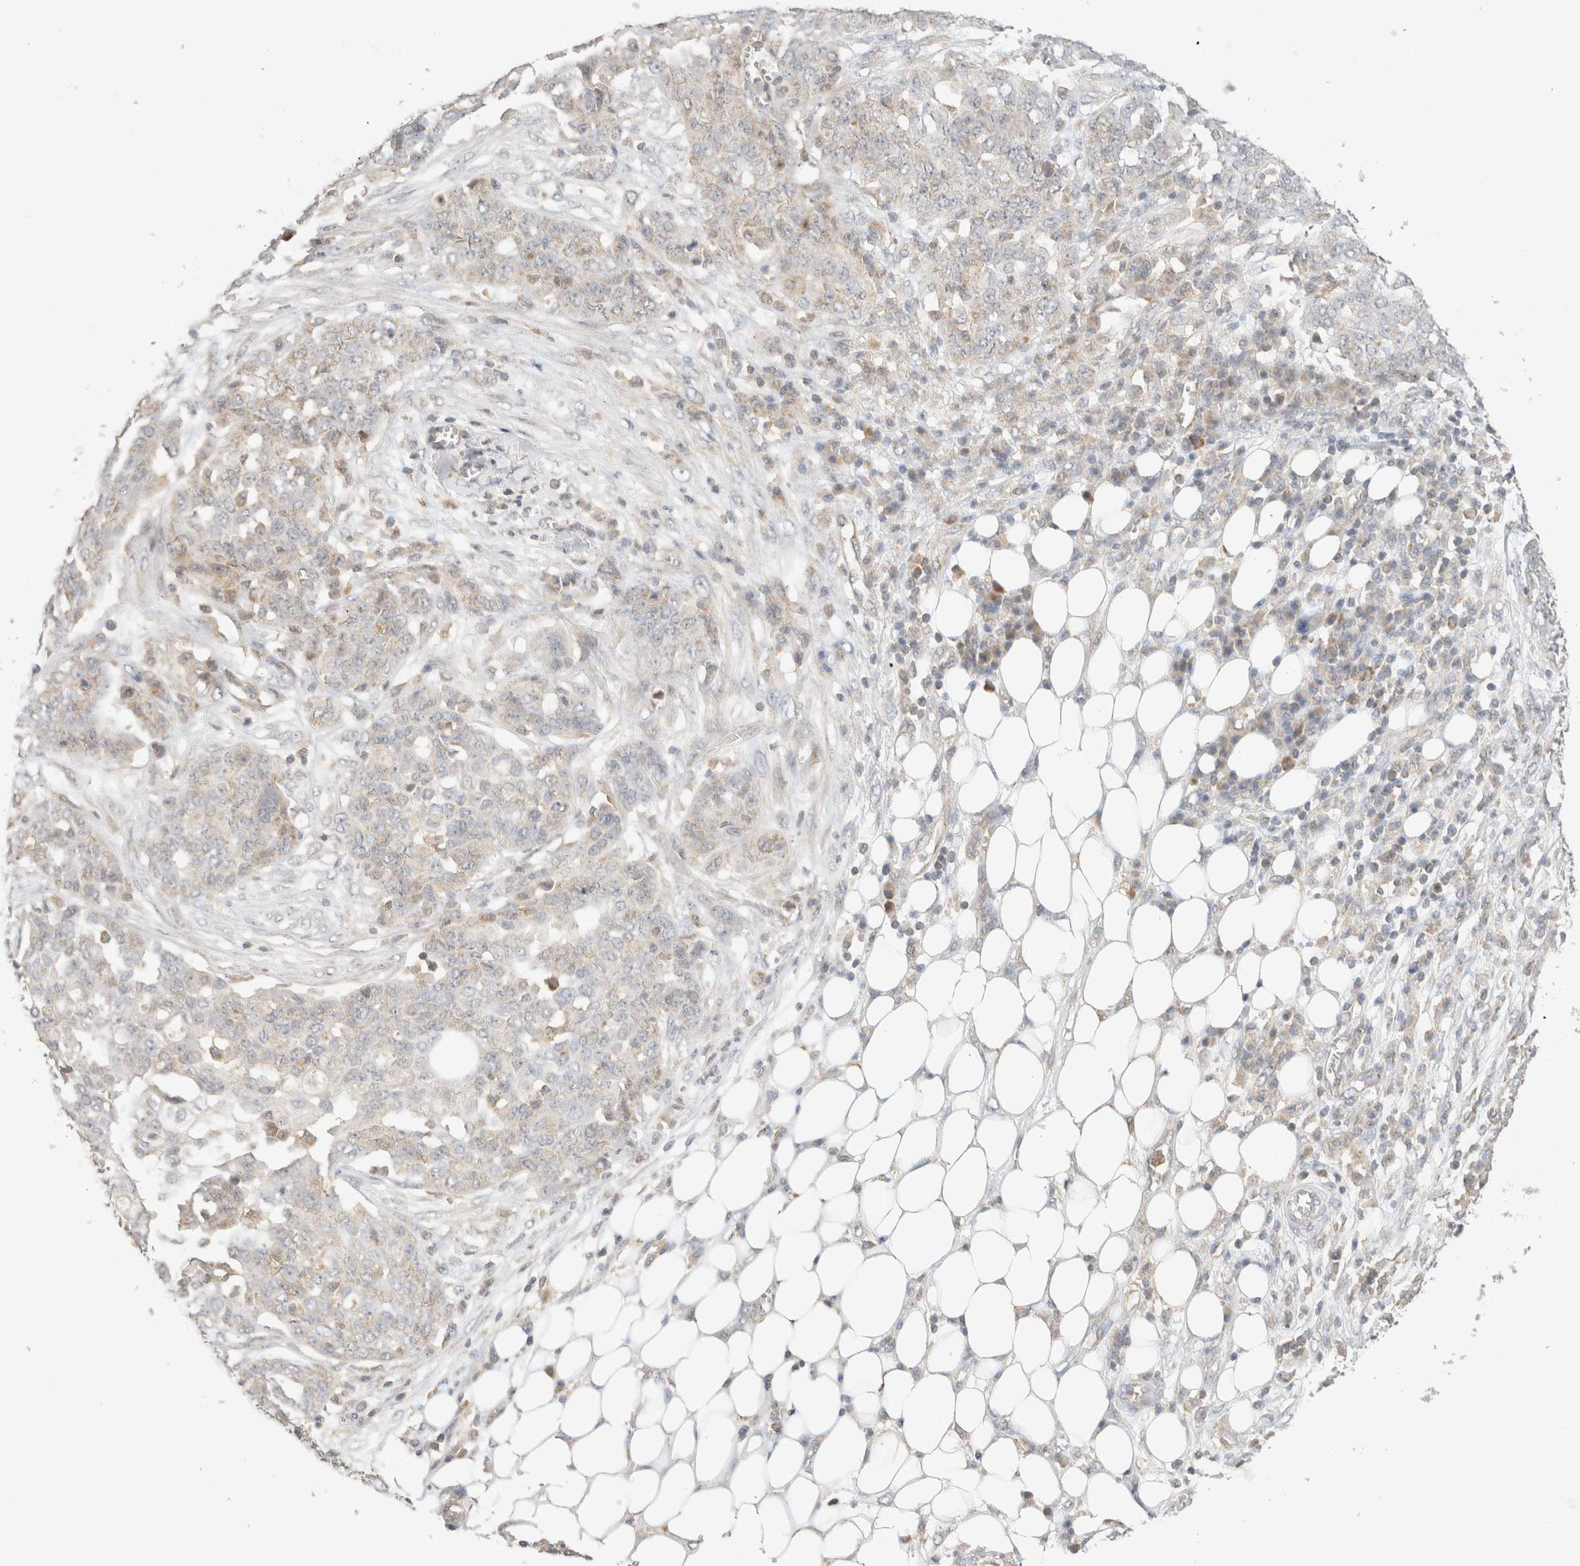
{"staining": {"intensity": "weak", "quantity": "<25%", "location": "cytoplasmic/membranous"}, "tissue": "ovarian cancer", "cell_type": "Tumor cells", "image_type": "cancer", "snomed": [{"axis": "morphology", "description": "Cystadenocarcinoma, serous, NOS"}, {"axis": "topography", "description": "Soft tissue"}, {"axis": "topography", "description": "Ovary"}], "caption": "This image is of ovarian cancer (serous cystadenocarcinoma) stained with immunohistochemistry (IHC) to label a protein in brown with the nuclei are counter-stained blue. There is no expression in tumor cells.", "gene": "MRM3", "patient": {"sex": "female", "age": 57}}